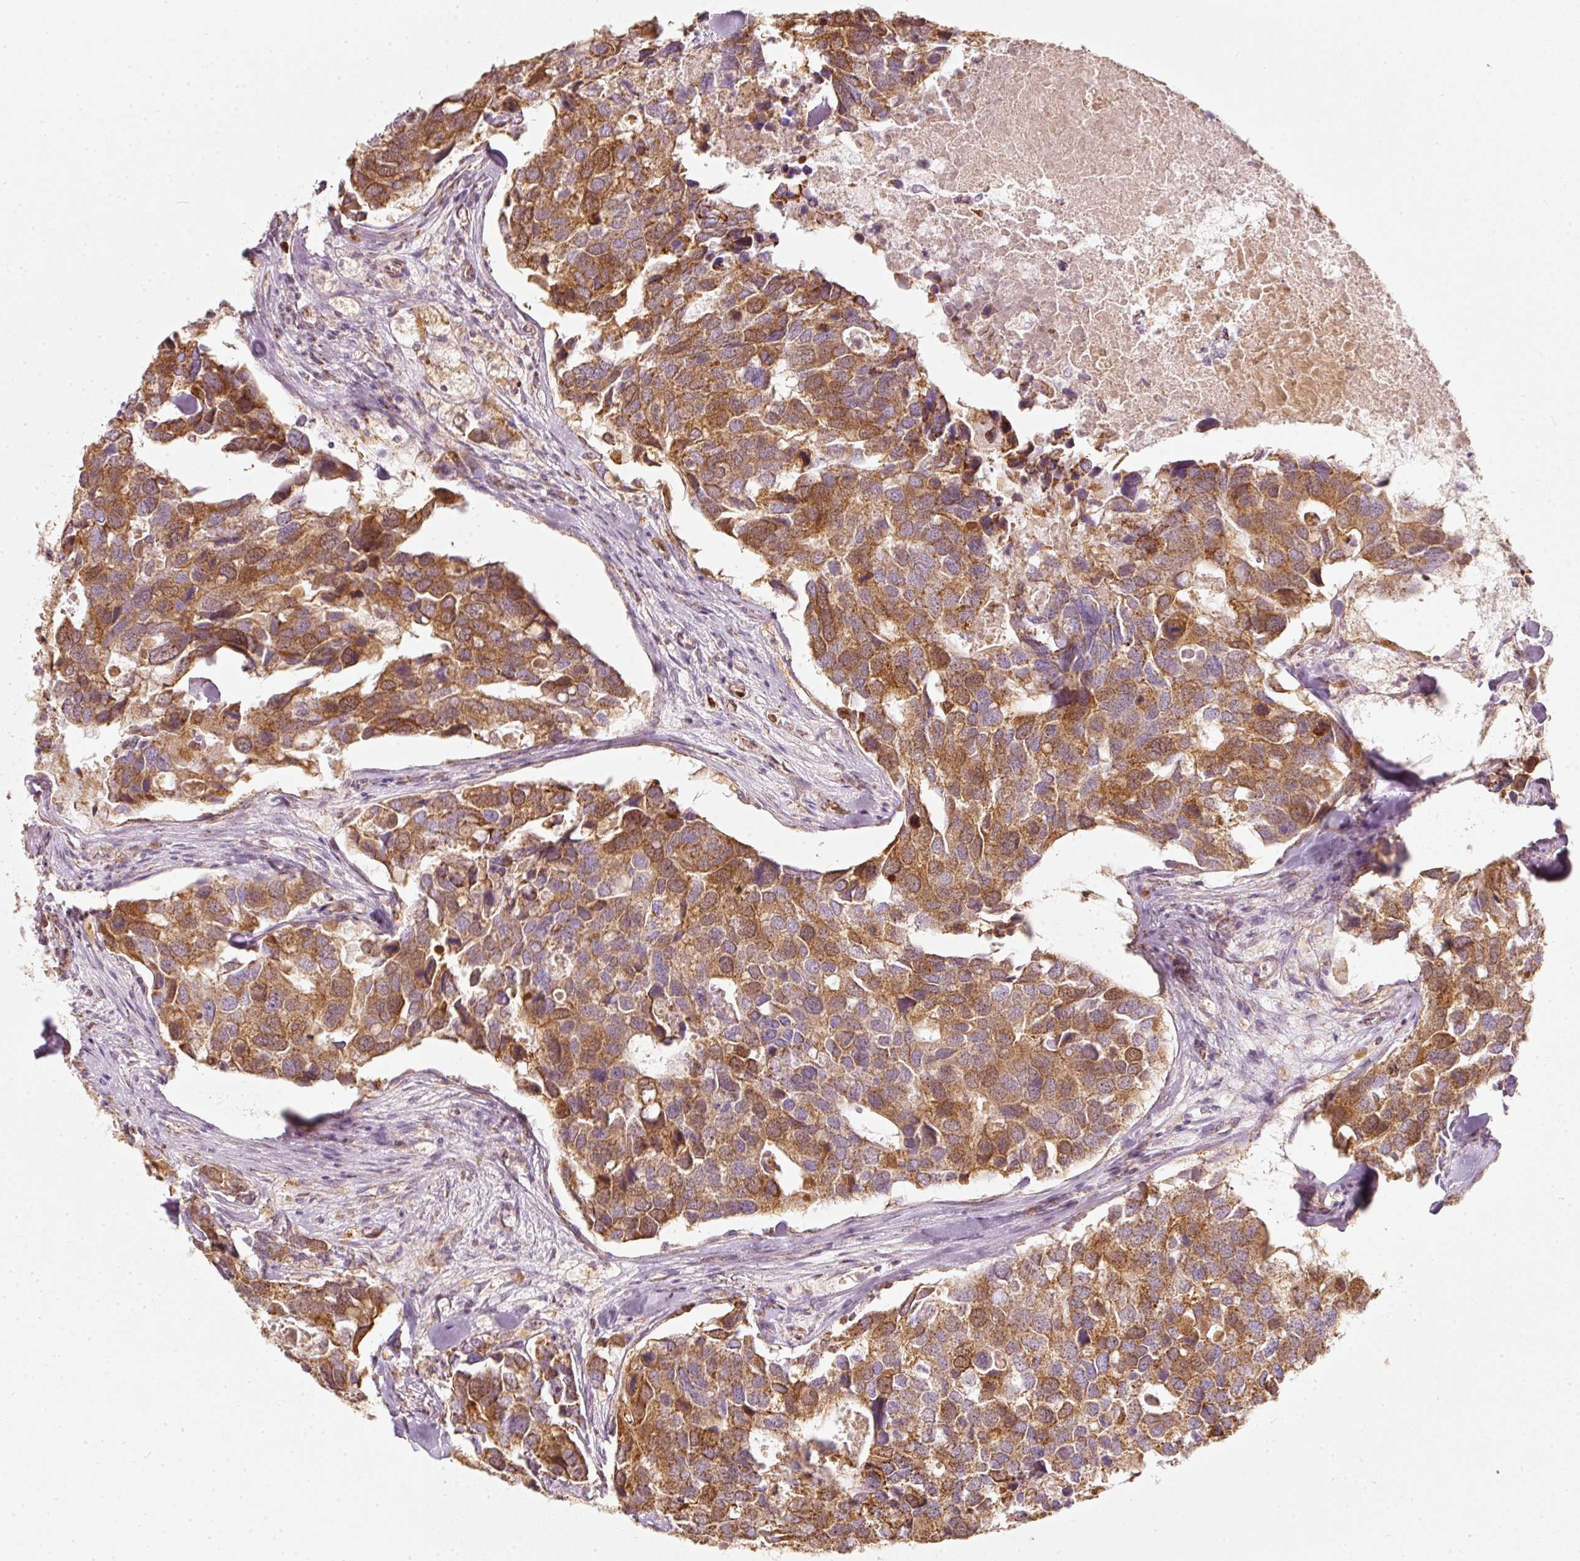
{"staining": {"intensity": "moderate", "quantity": ">75%", "location": "cytoplasmic/membranous,nuclear"}, "tissue": "breast cancer", "cell_type": "Tumor cells", "image_type": "cancer", "snomed": [{"axis": "morphology", "description": "Duct carcinoma"}, {"axis": "topography", "description": "Breast"}], "caption": "Protein expression analysis of human breast cancer reveals moderate cytoplasmic/membranous and nuclear expression in approximately >75% of tumor cells.", "gene": "DUT", "patient": {"sex": "female", "age": 83}}